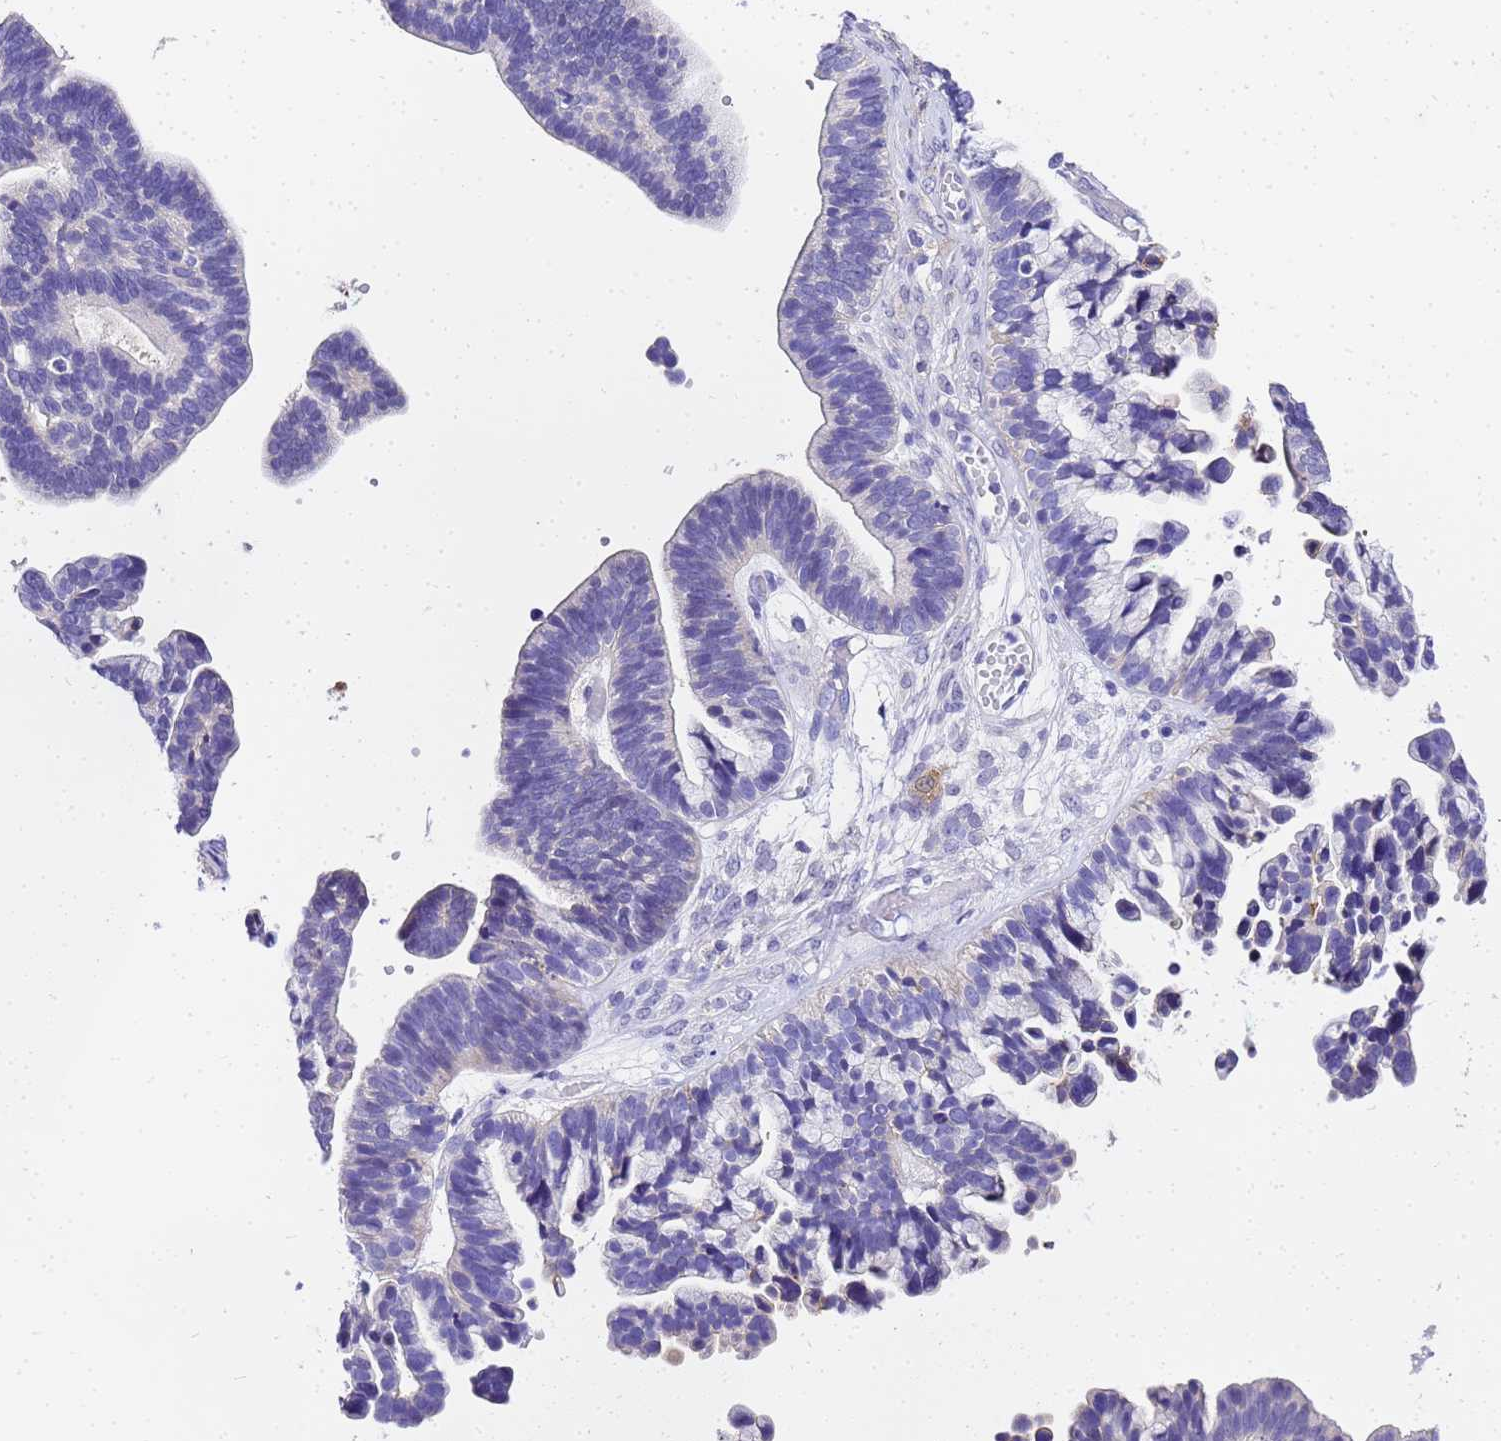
{"staining": {"intensity": "negative", "quantity": "none", "location": "none"}, "tissue": "ovarian cancer", "cell_type": "Tumor cells", "image_type": "cancer", "snomed": [{"axis": "morphology", "description": "Cystadenocarcinoma, serous, NOS"}, {"axis": "topography", "description": "Ovary"}], "caption": "A photomicrograph of human ovarian cancer (serous cystadenocarcinoma) is negative for staining in tumor cells. (Stains: DAB (3,3'-diaminobenzidine) IHC with hematoxylin counter stain, Microscopy: brightfield microscopy at high magnification).", "gene": "HSPB6", "patient": {"sex": "female", "age": 56}}